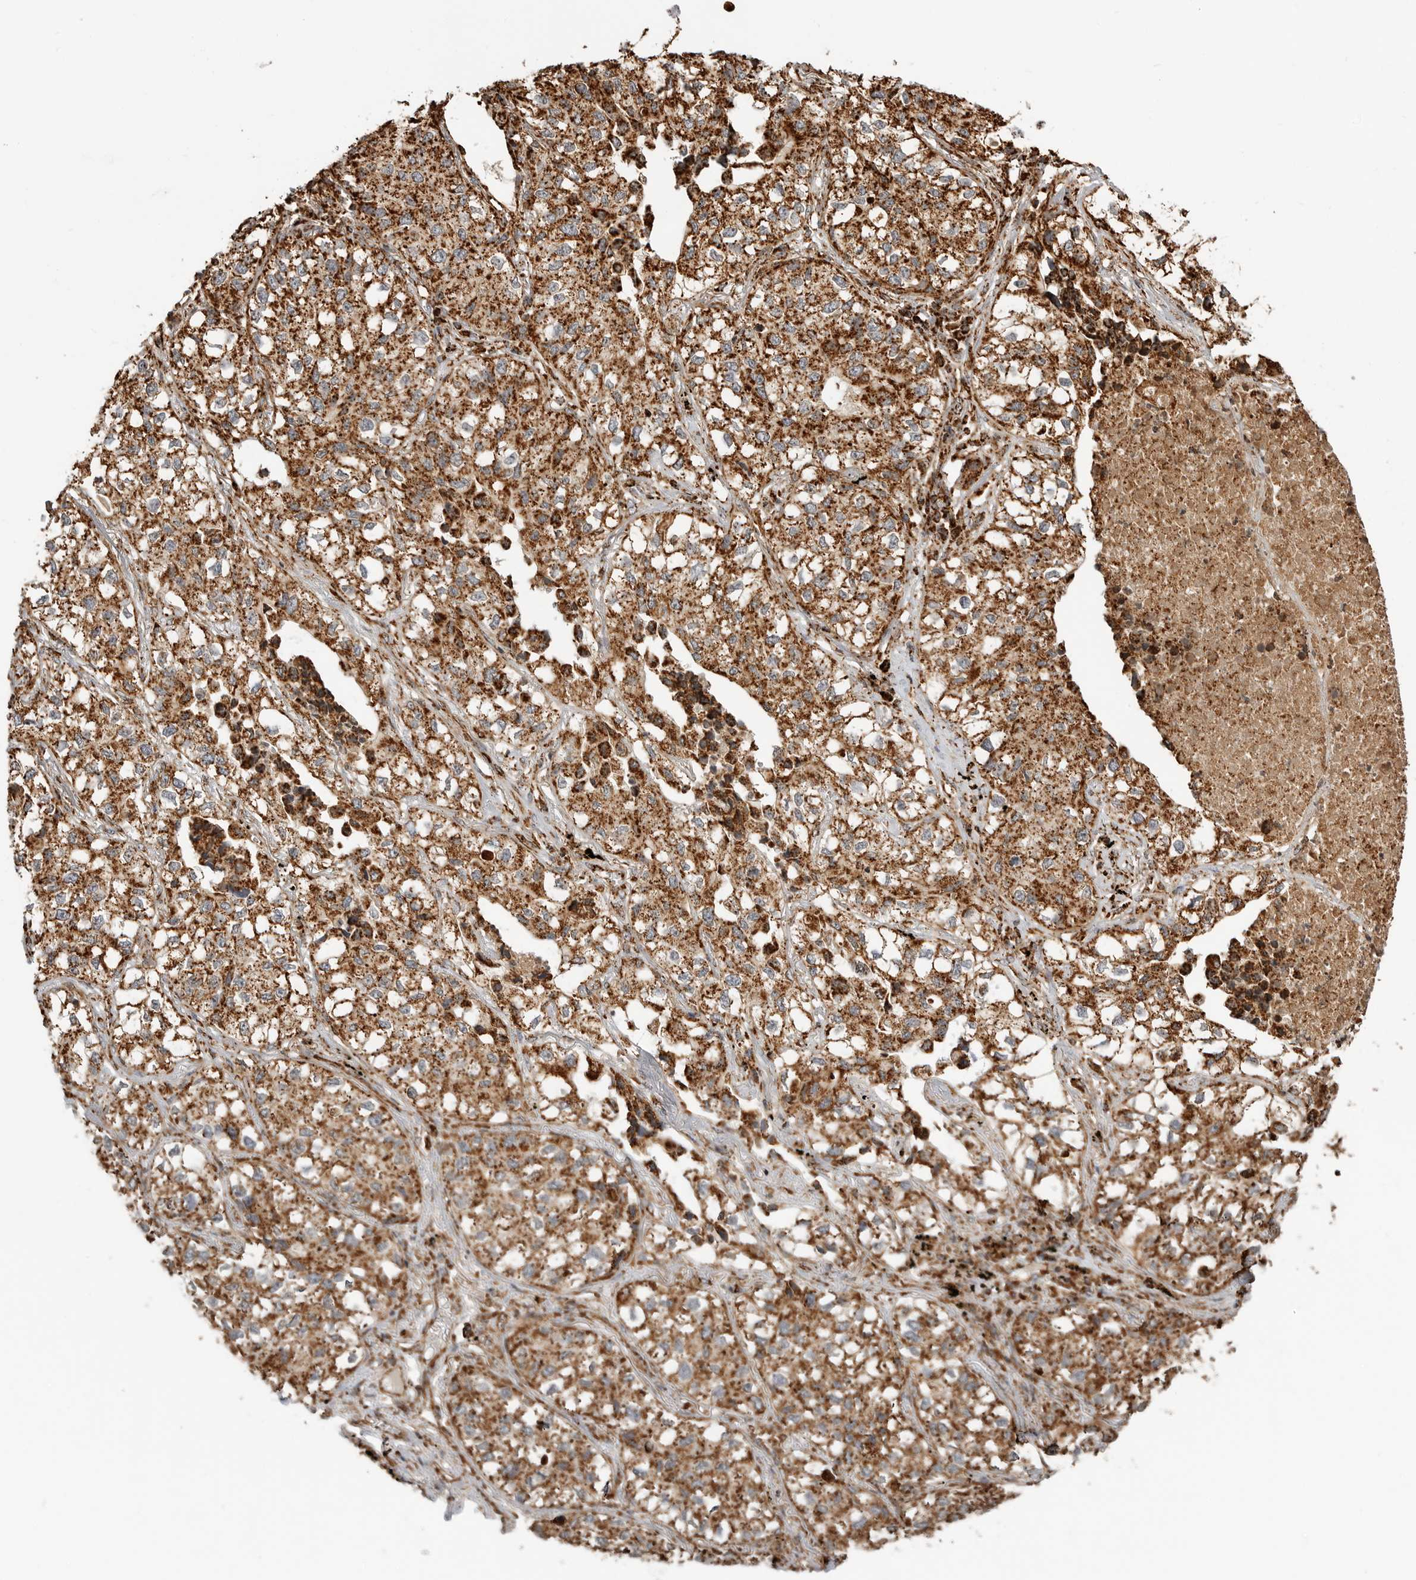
{"staining": {"intensity": "strong", "quantity": ">75%", "location": "cytoplasmic/membranous"}, "tissue": "lung cancer", "cell_type": "Tumor cells", "image_type": "cancer", "snomed": [{"axis": "morphology", "description": "Adenocarcinoma, NOS"}, {"axis": "topography", "description": "Lung"}], "caption": "IHC histopathology image of lung cancer (adenocarcinoma) stained for a protein (brown), which reveals high levels of strong cytoplasmic/membranous expression in approximately >75% of tumor cells.", "gene": "BMP2K", "patient": {"sex": "male", "age": 63}}